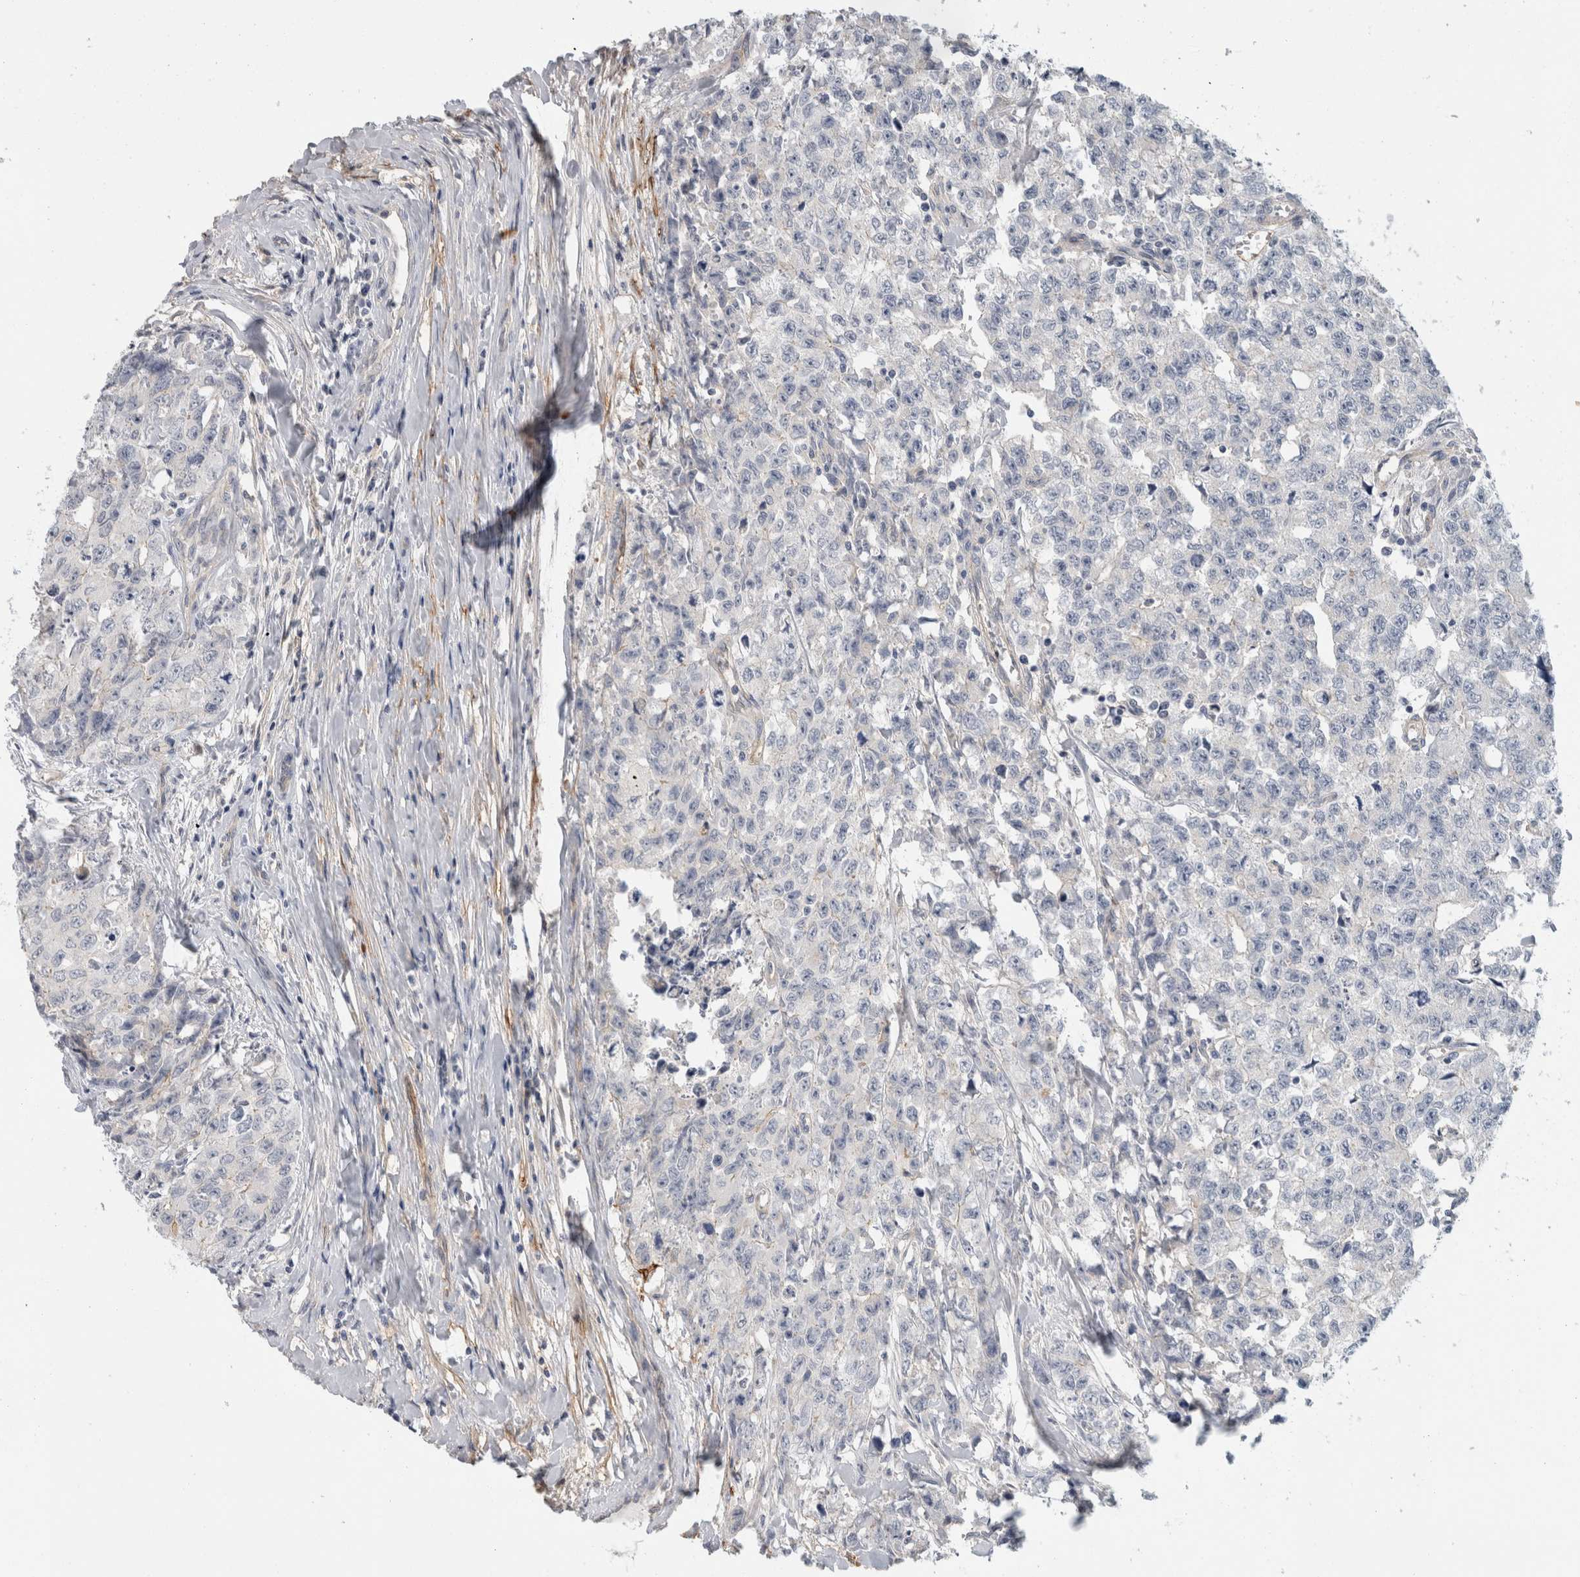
{"staining": {"intensity": "negative", "quantity": "none", "location": "none"}, "tissue": "testis cancer", "cell_type": "Tumor cells", "image_type": "cancer", "snomed": [{"axis": "morphology", "description": "Carcinoma, Embryonal, NOS"}, {"axis": "topography", "description": "Testis"}], "caption": "This is an immunohistochemistry micrograph of human testis embryonal carcinoma. There is no expression in tumor cells.", "gene": "CD55", "patient": {"sex": "male", "age": 28}}